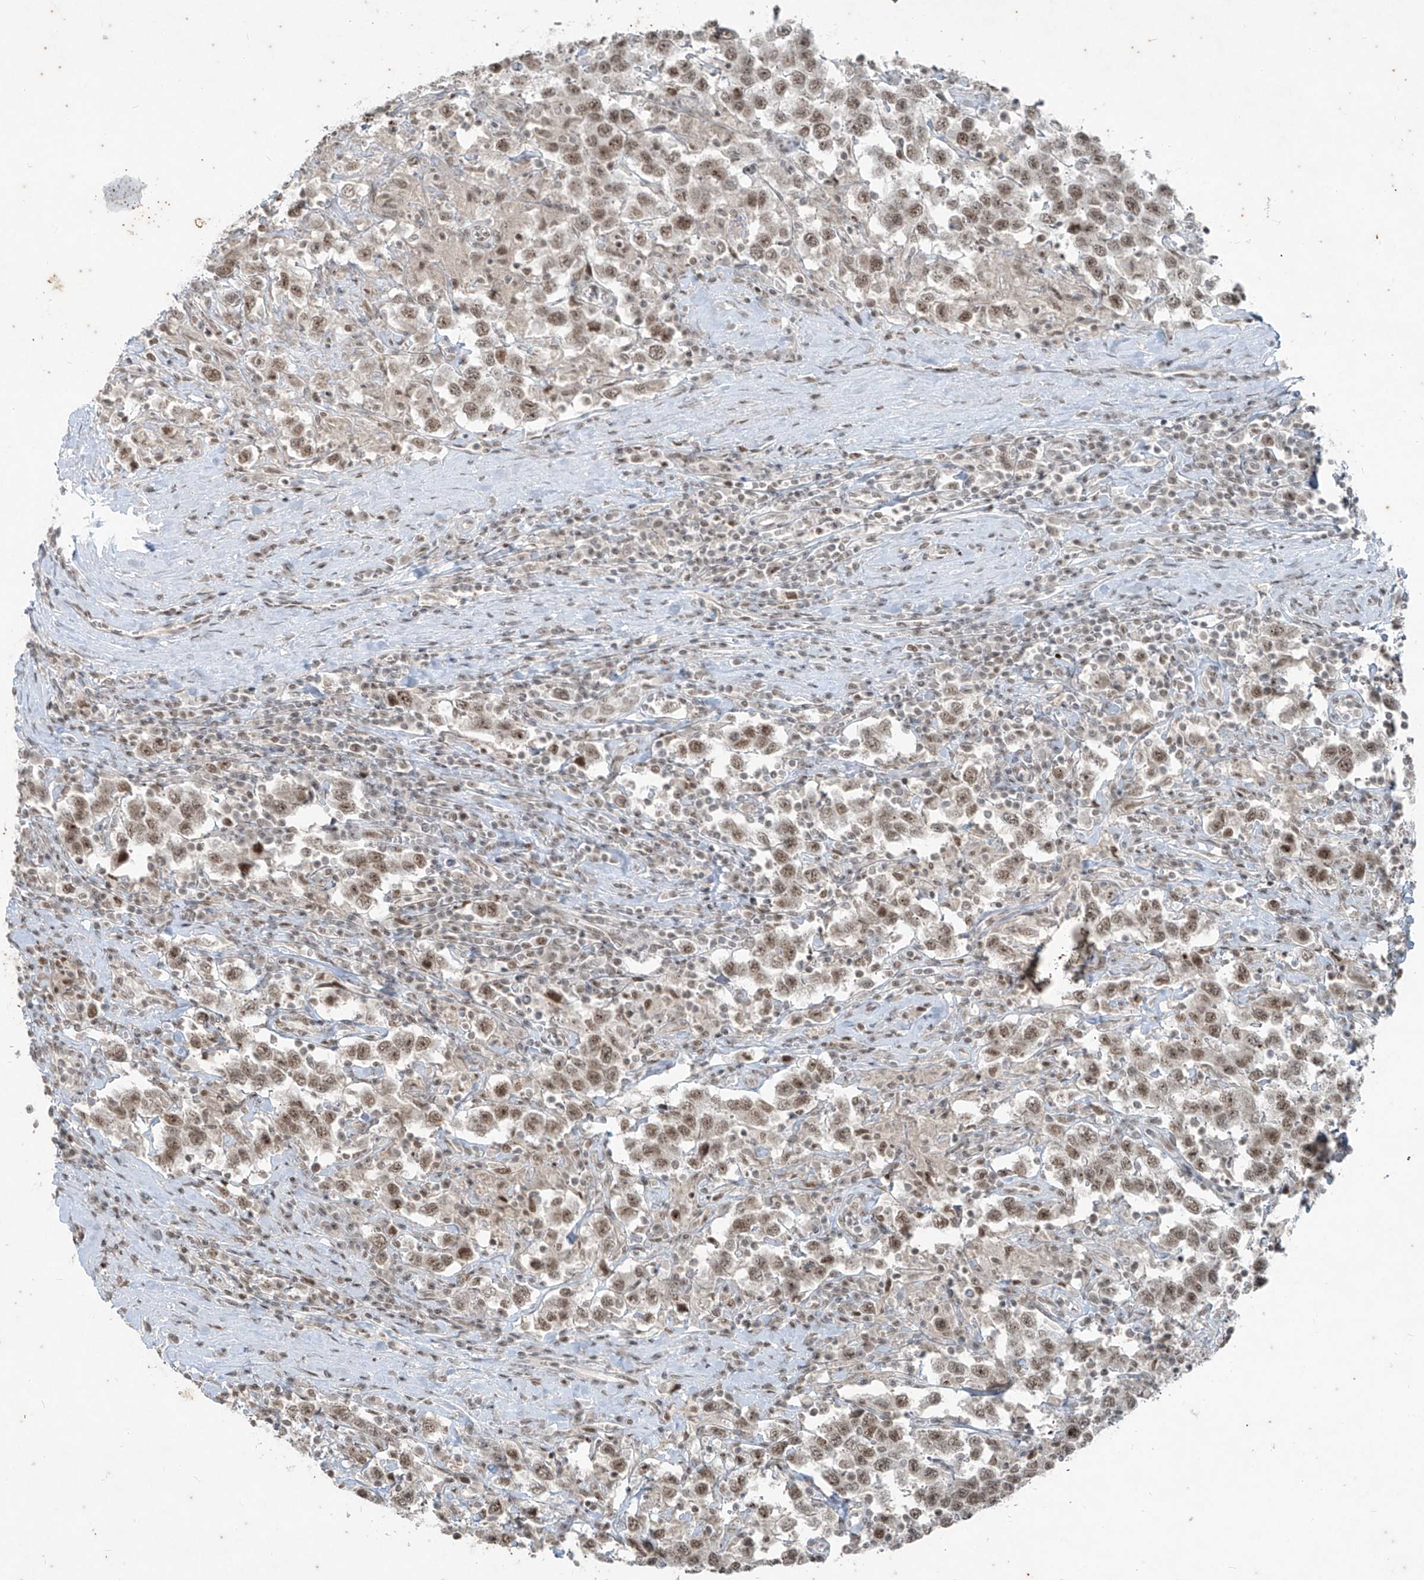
{"staining": {"intensity": "moderate", "quantity": ">75%", "location": "nuclear"}, "tissue": "testis cancer", "cell_type": "Tumor cells", "image_type": "cancer", "snomed": [{"axis": "morphology", "description": "Seminoma, NOS"}, {"axis": "topography", "description": "Testis"}], "caption": "Immunohistochemical staining of human testis seminoma exhibits medium levels of moderate nuclear protein staining in approximately >75% of tumor cells.", "gene": "ZNF354B", "patient": {"sex": "male", "age": 41}}